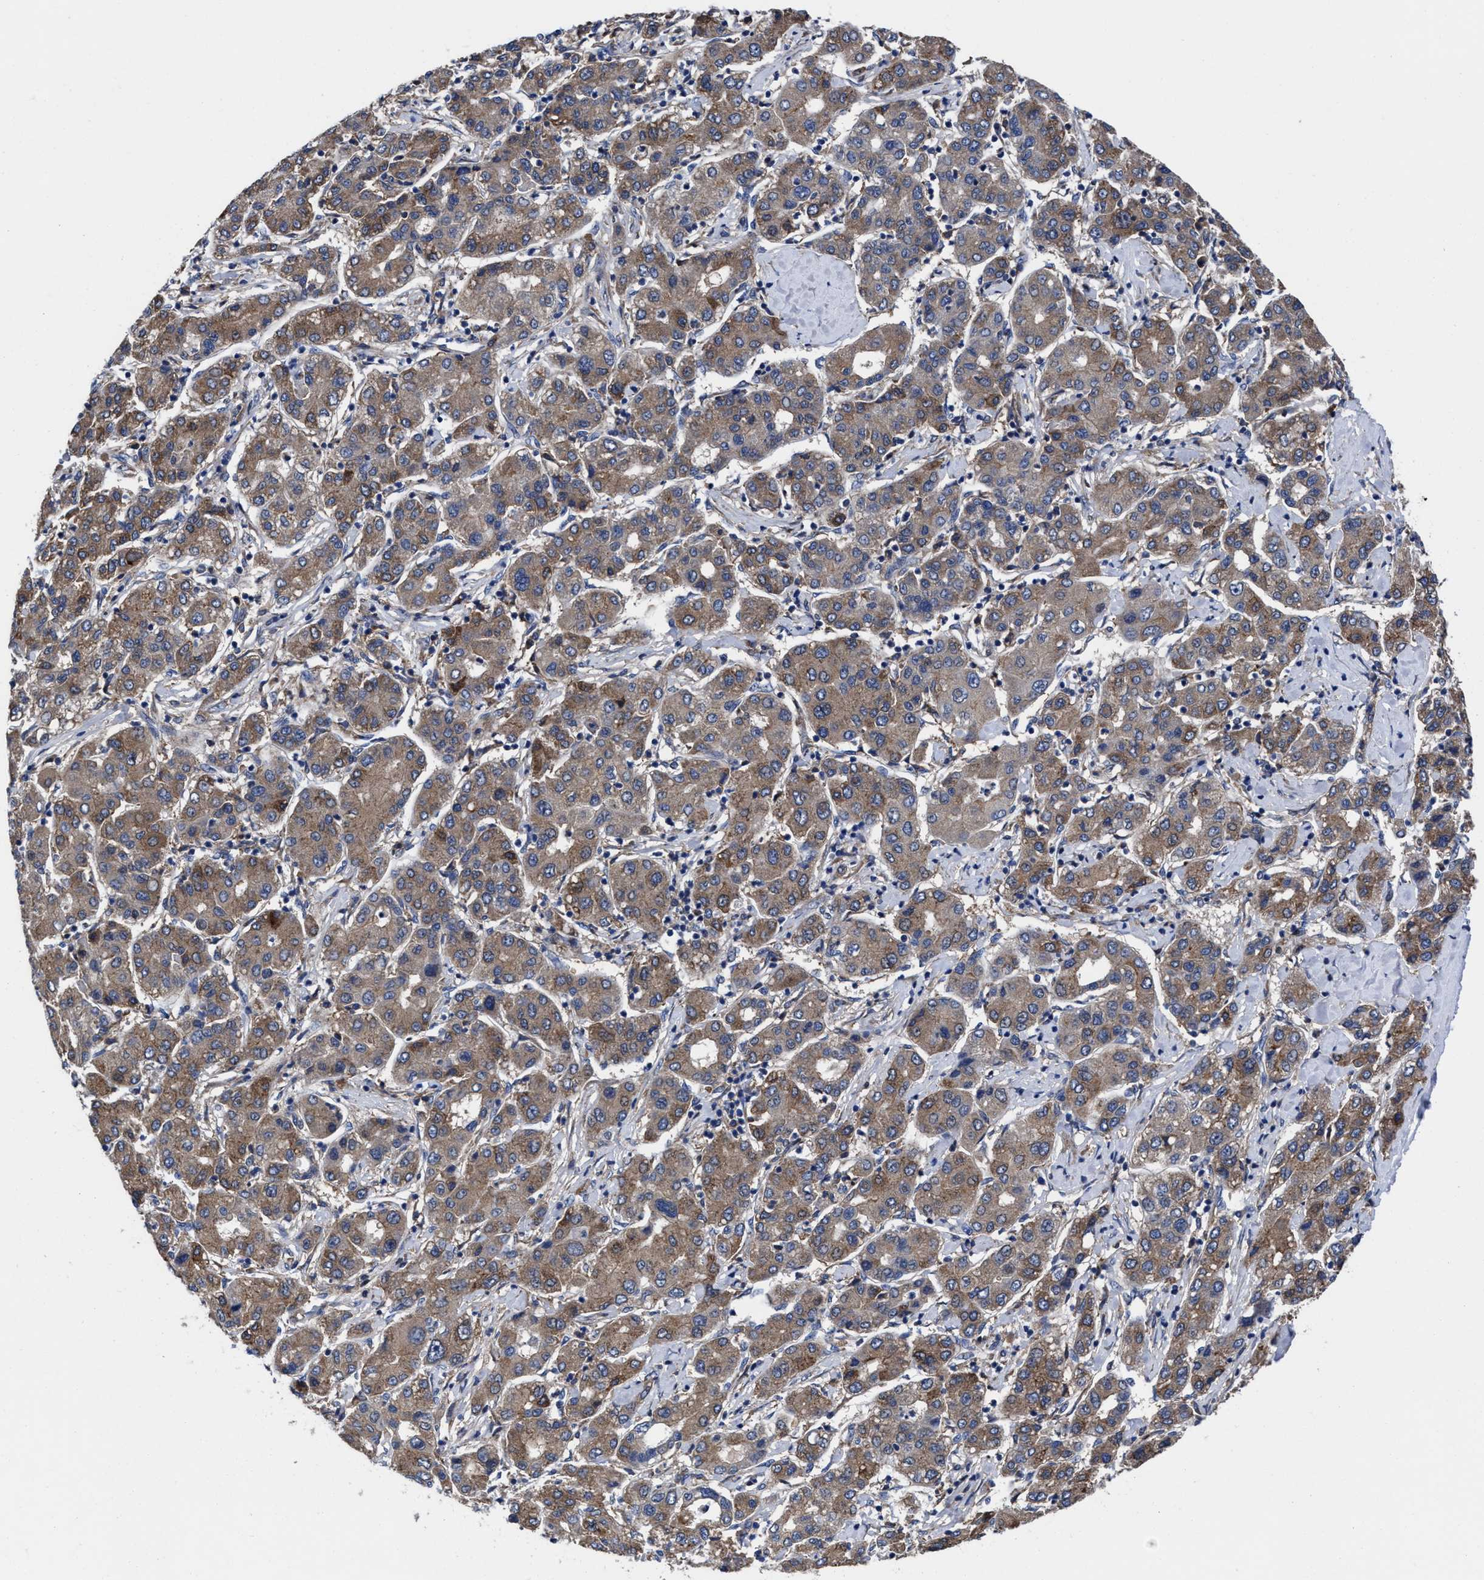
{"staining": {"intensity": "moderate", "quantity": ">75%", "location": "cytoplasmic/membranous"}, "tissue": "liver cancer", "cell_type": "Tumor cells", "image_type": "cancer", "snomed": [{"axis": "morphology", "description": "Carcinoma, Hepatocellular, NOS"}, {"axis": "topography", "description": "Liver"}], "caption": "IHC (DAB (3,3'-diaminobenzidine)) staining of human liver cancer (hepatocellular carcinoma) demonstrates moderate cytoplasmic/membranous protein positivity in about >75% of tumor cells. (DAB IHC, brown staining for protein, blue staining for nuclei).", "gene": "TXNDC17", "patient": {"sex": "male", "age": 65}}